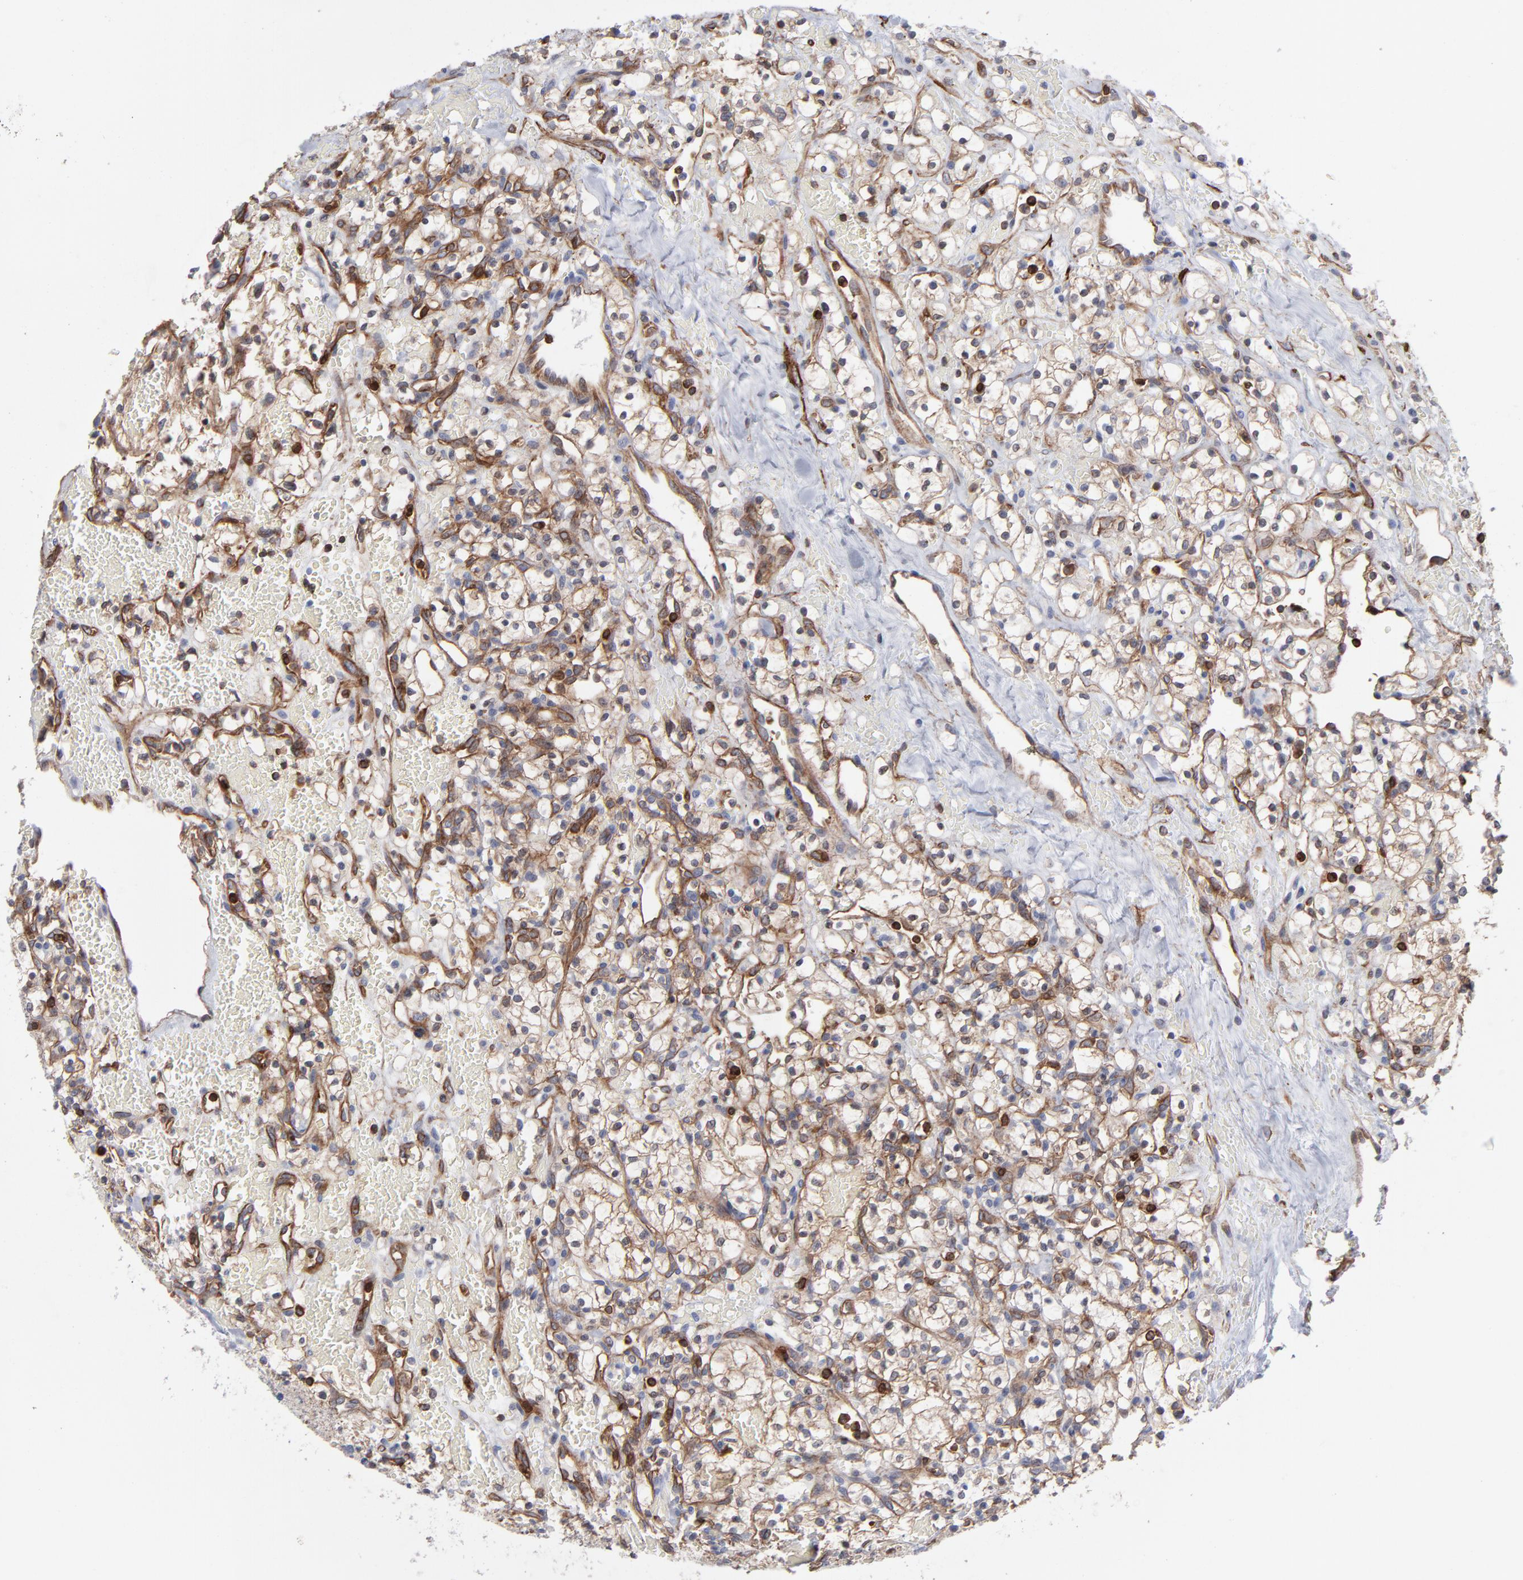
{"staining": {"intensity": "weak", "quantity": "25%-75%", "location": "cytoplasmic/membranous"}, "tissue": "renal cancer", "cell_type": "Tumor cells", "image_type": "cancer", "snomed": [{"axis": "morphology", "description": "Adenocarcinoma, NOS"}, {"axis": "topography", "description": "Kidney"}], "caption": "A brown stain labels weak cytoplasmic/membranous staining of a protein in renal cancer (adenocarcinoma) tumor cells.", "gene": "PXN", "patient": {"sex": "female", "age": 60}}